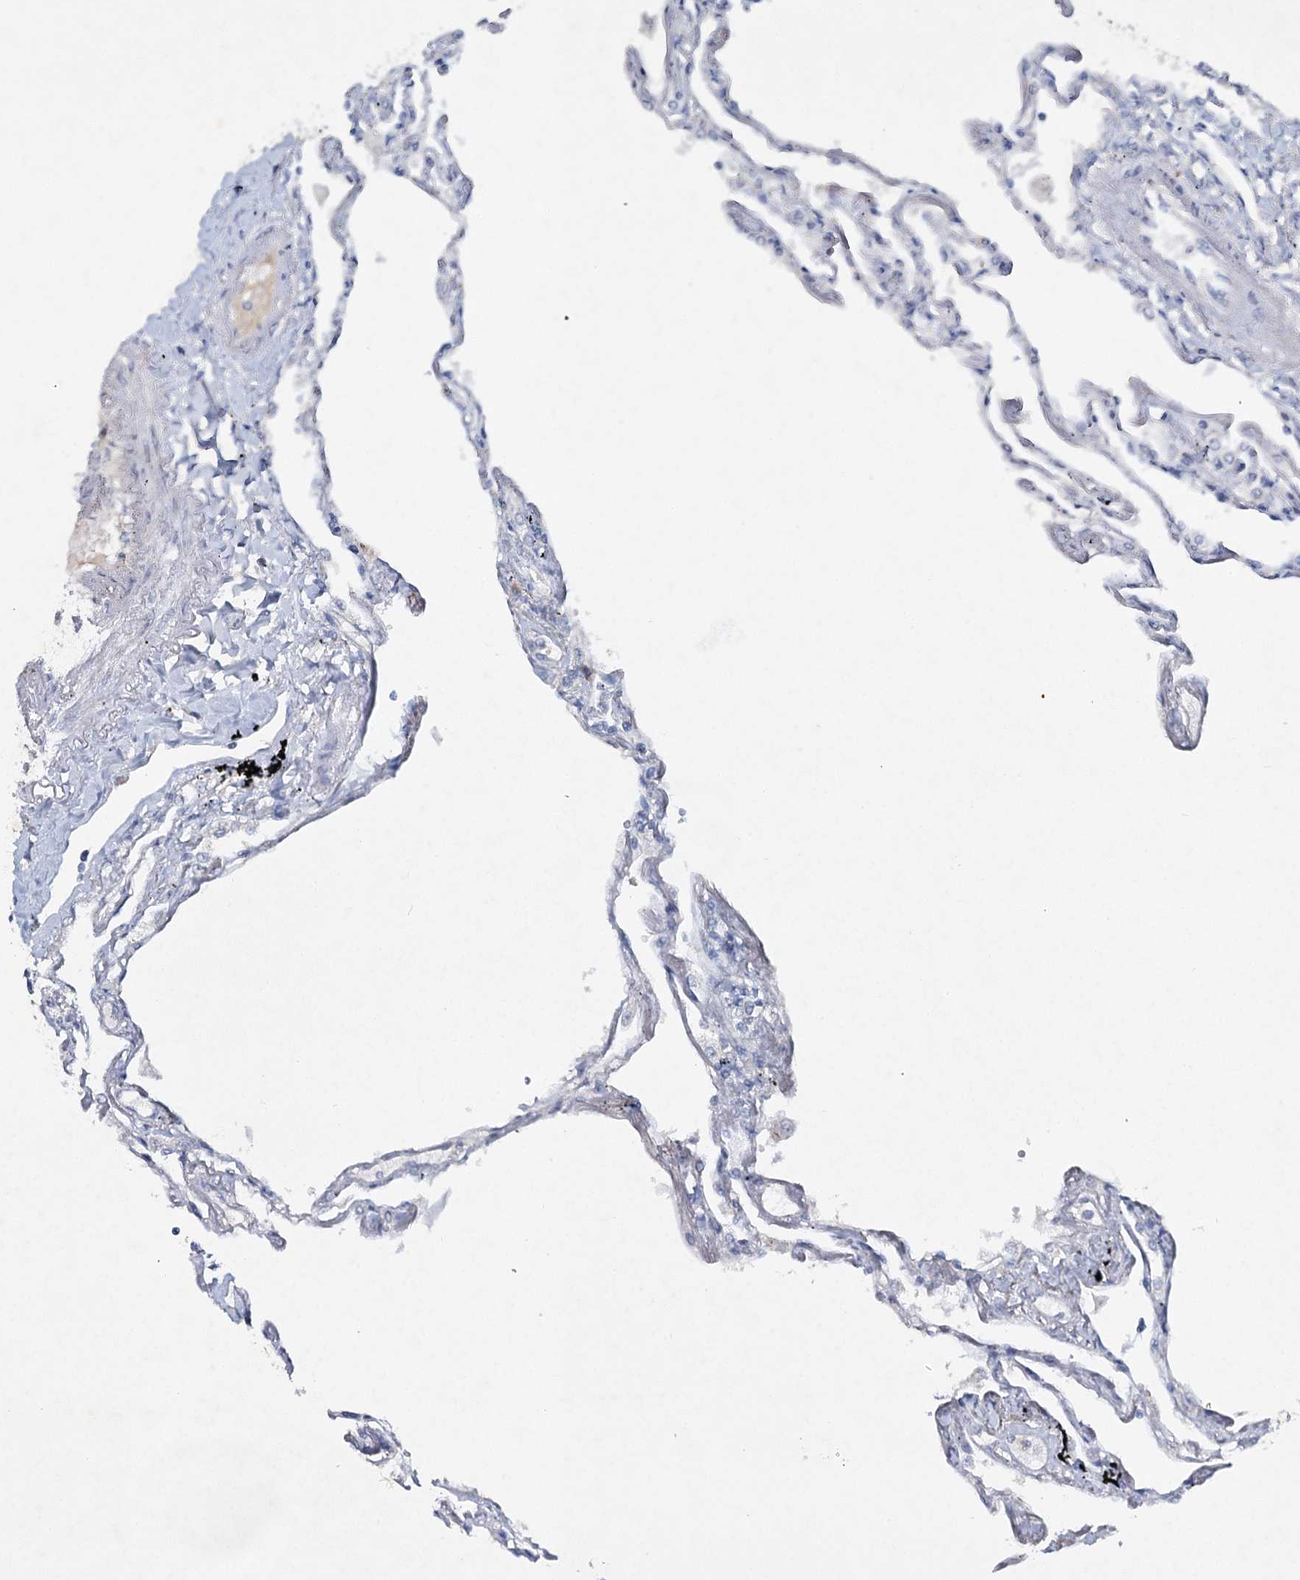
{"staining": {"intensity": "weak", "quantity": "<25%", "location": "cytoplasmic/membranous"}, "tissue": "lung", "cell_type": "Alveolar cells", "image_type": "normal", "snomed": [{"axis": "morphology", "description": "Normal tissue, NOS"}, {"axis": "topography", "description": "Lung"}], "caption": "Immunohistochemical staining of unremarkable human lung reveals no significant positivity in alveolar cells. (Stains: DAB (3,3'-diaminobenzidine) IHC with hematoxylin counter stain, Microscopy: brightfield microscopy at high magnification).", "gene": "RFX6", "patient": {"sex": "female", "age": 67}}